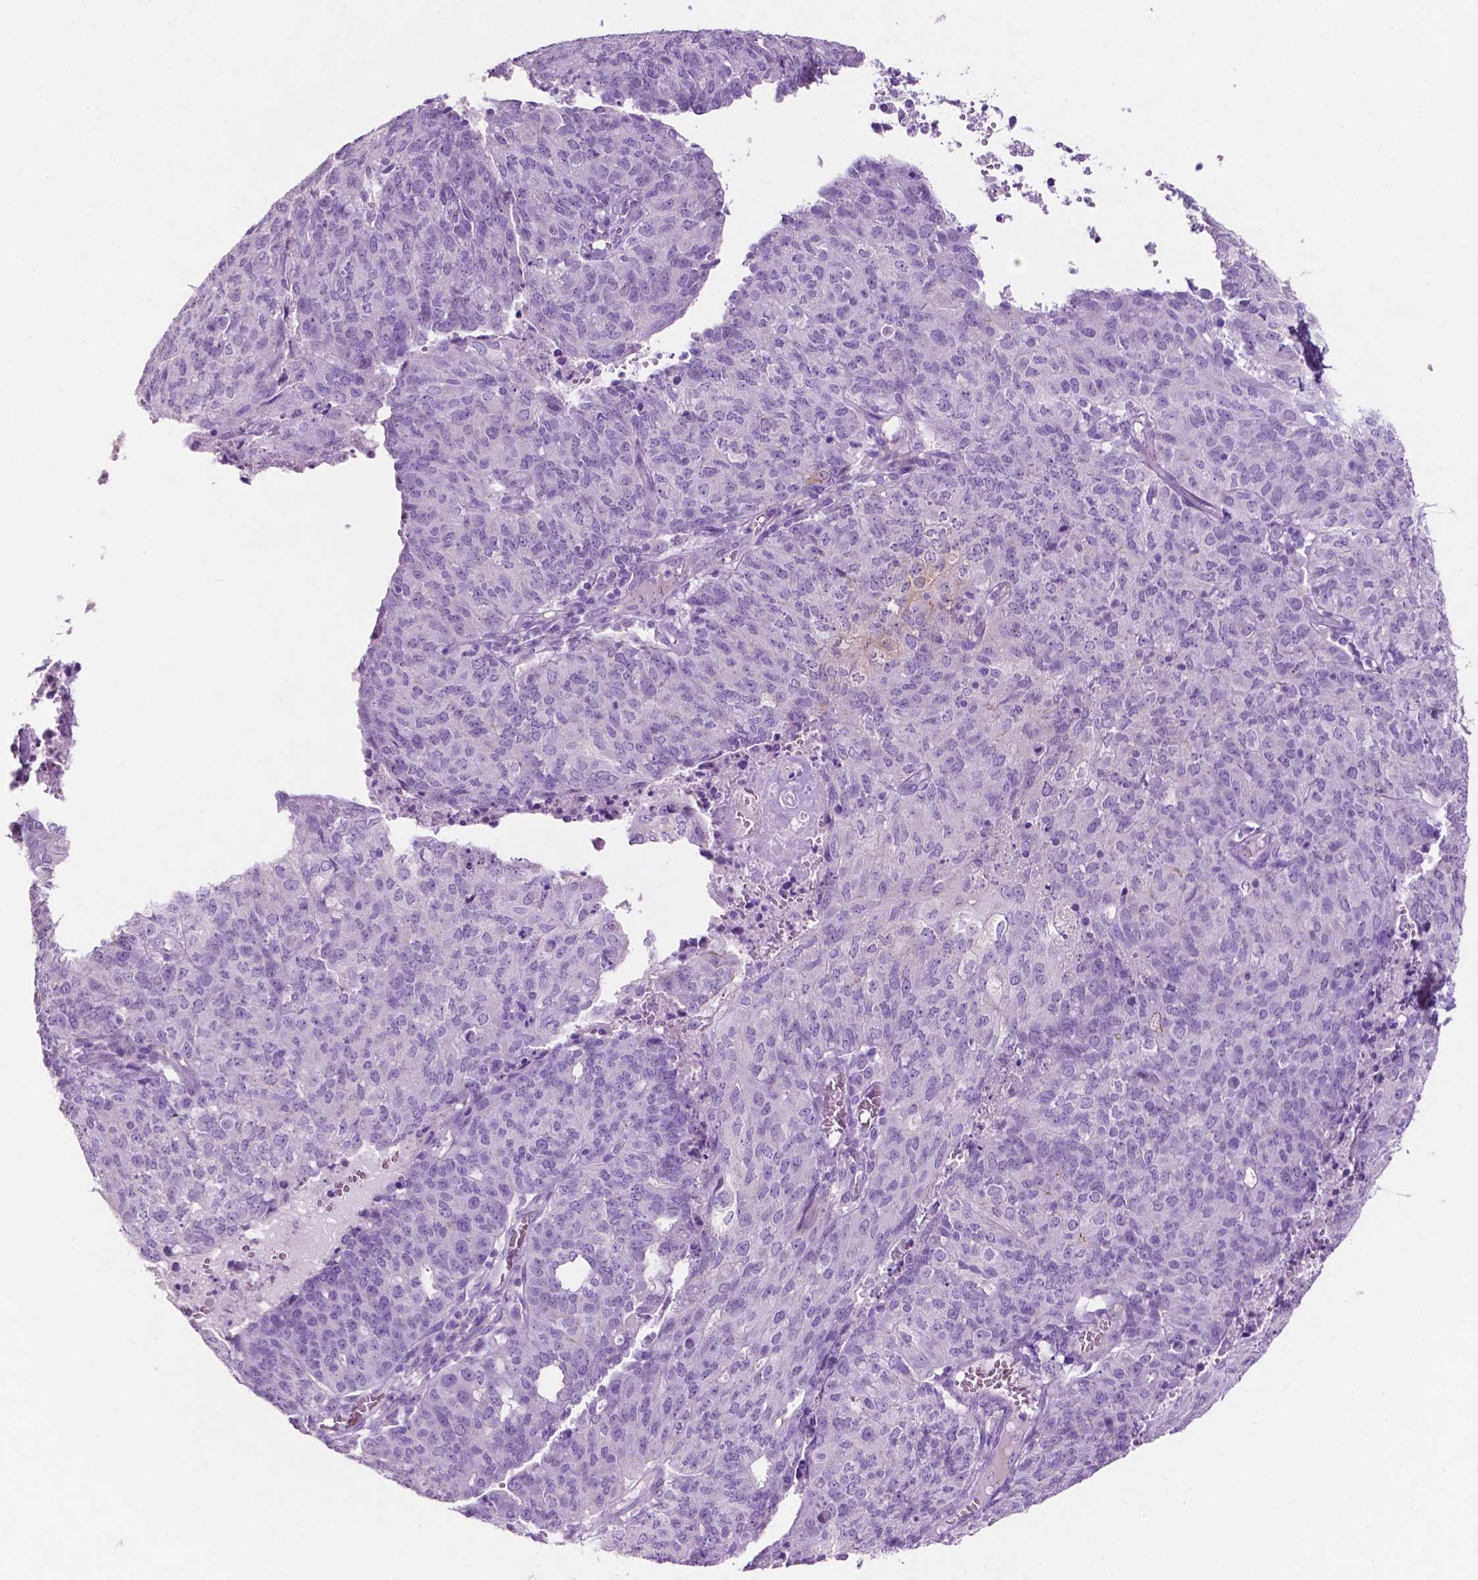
{"staining": {"intensity": "negative", "quantity": "none", "location": "none"}, "tissue": "endometrial cancer", "cell_type": "Tumor cells", "image_type": "cancer", "snomed": [{"axis": "morphology", "description": "Adenocarcinoma, NOS"}, {"axis": "topography", "description": "Endometrium"}], "caption": "DAB immunohistochemical staining of endometrial cancer exhibits no significant staining in tumor cells.", "gene": "PHGR1", "patient": {"sex": "female", "age": 82}}